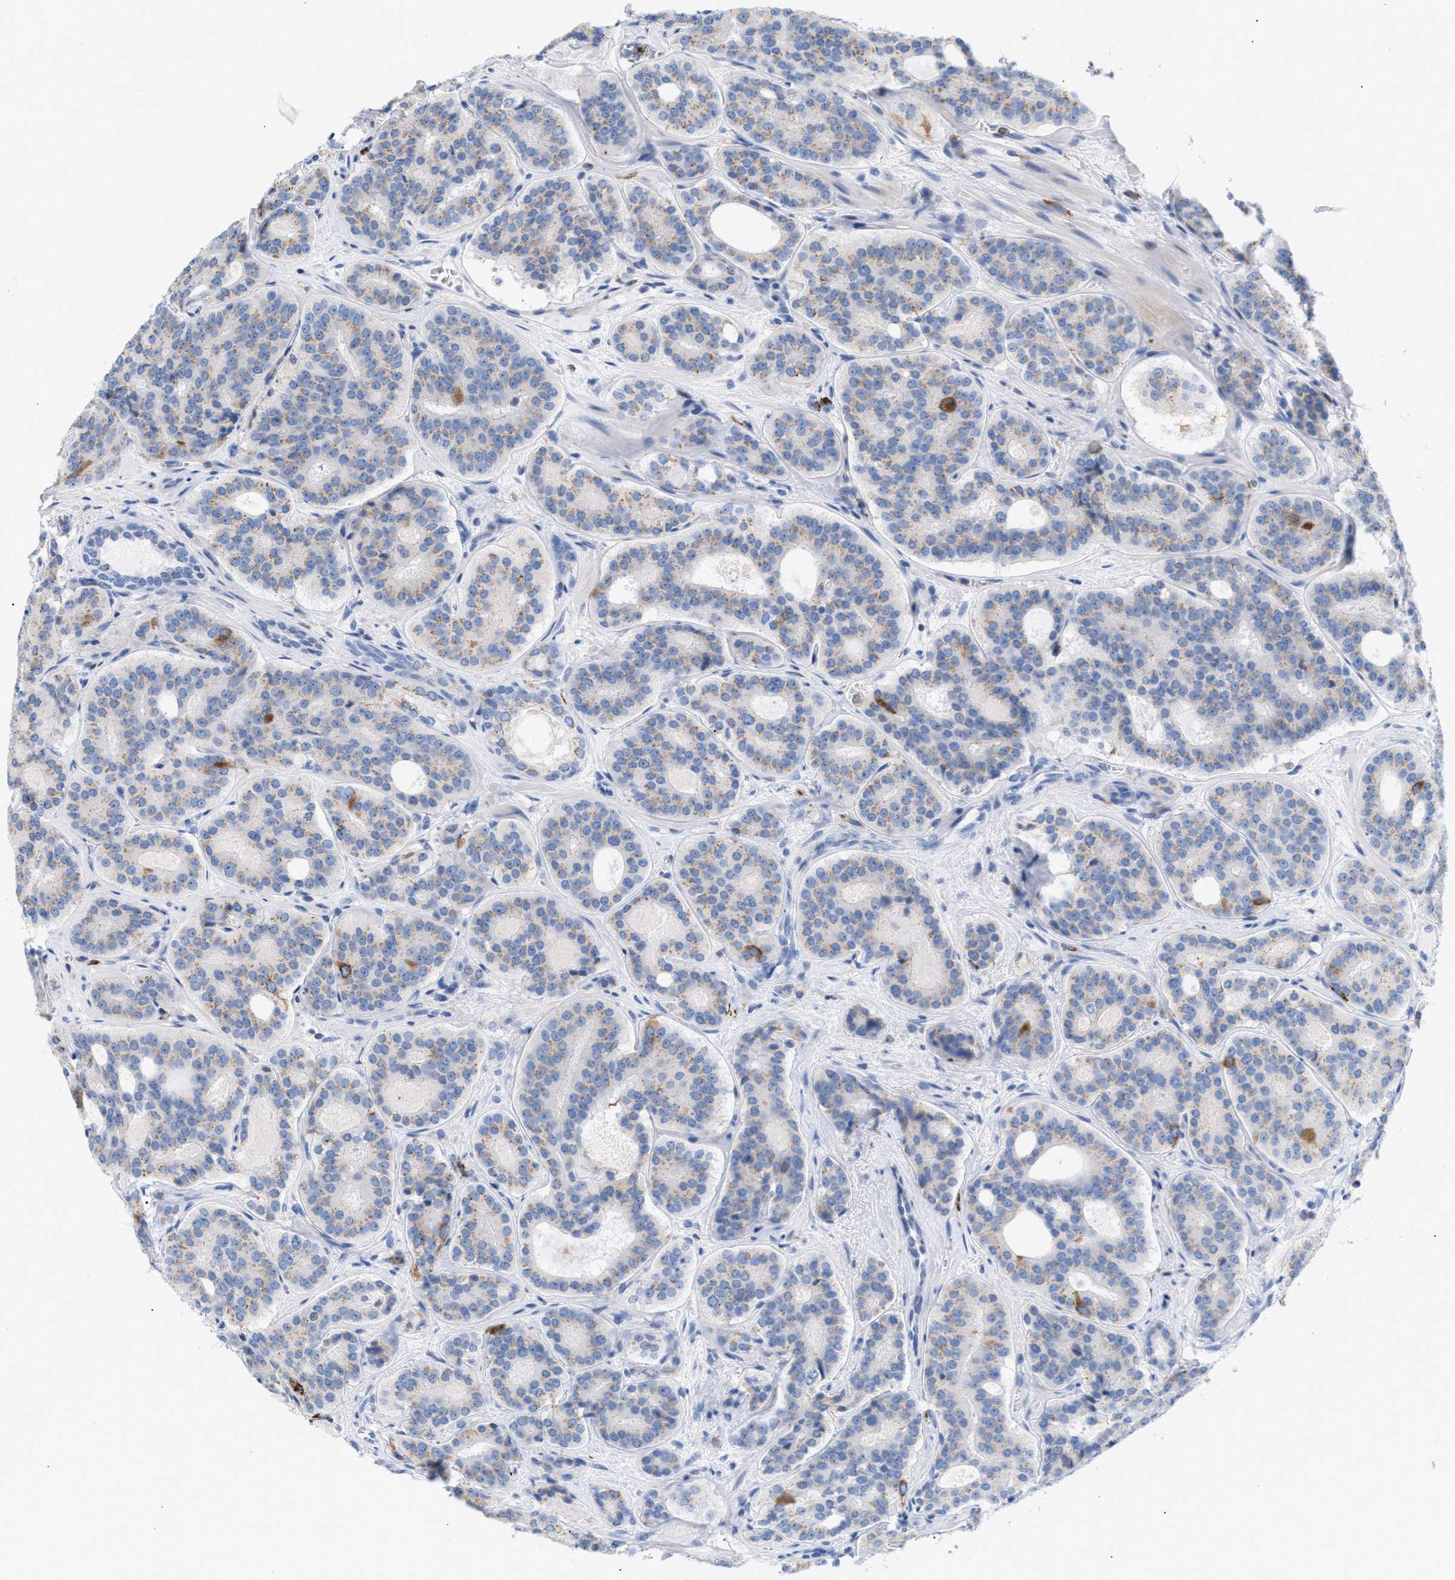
{"staining": {"intensity": "moderate", "quantity": "<25%", "location": "cytoplasmic/membranous"}, "tissue": "prostate cancer", "cell_type": "Tumor cells", "image_type": "cancer", "snomed": [{"axis": "morphology", "description": "Adenocarcinoma, High grade"}, {"axis": "topography", "description": "Prostate"}], "caption": "An image of prostate high-grade adenocarcinoma stained for a protein reveals moderate cytoplasmic/membranous brown staining in tumor cells.", "gene": "TACC3", "patient": {"sex": "male", "age": 60}}